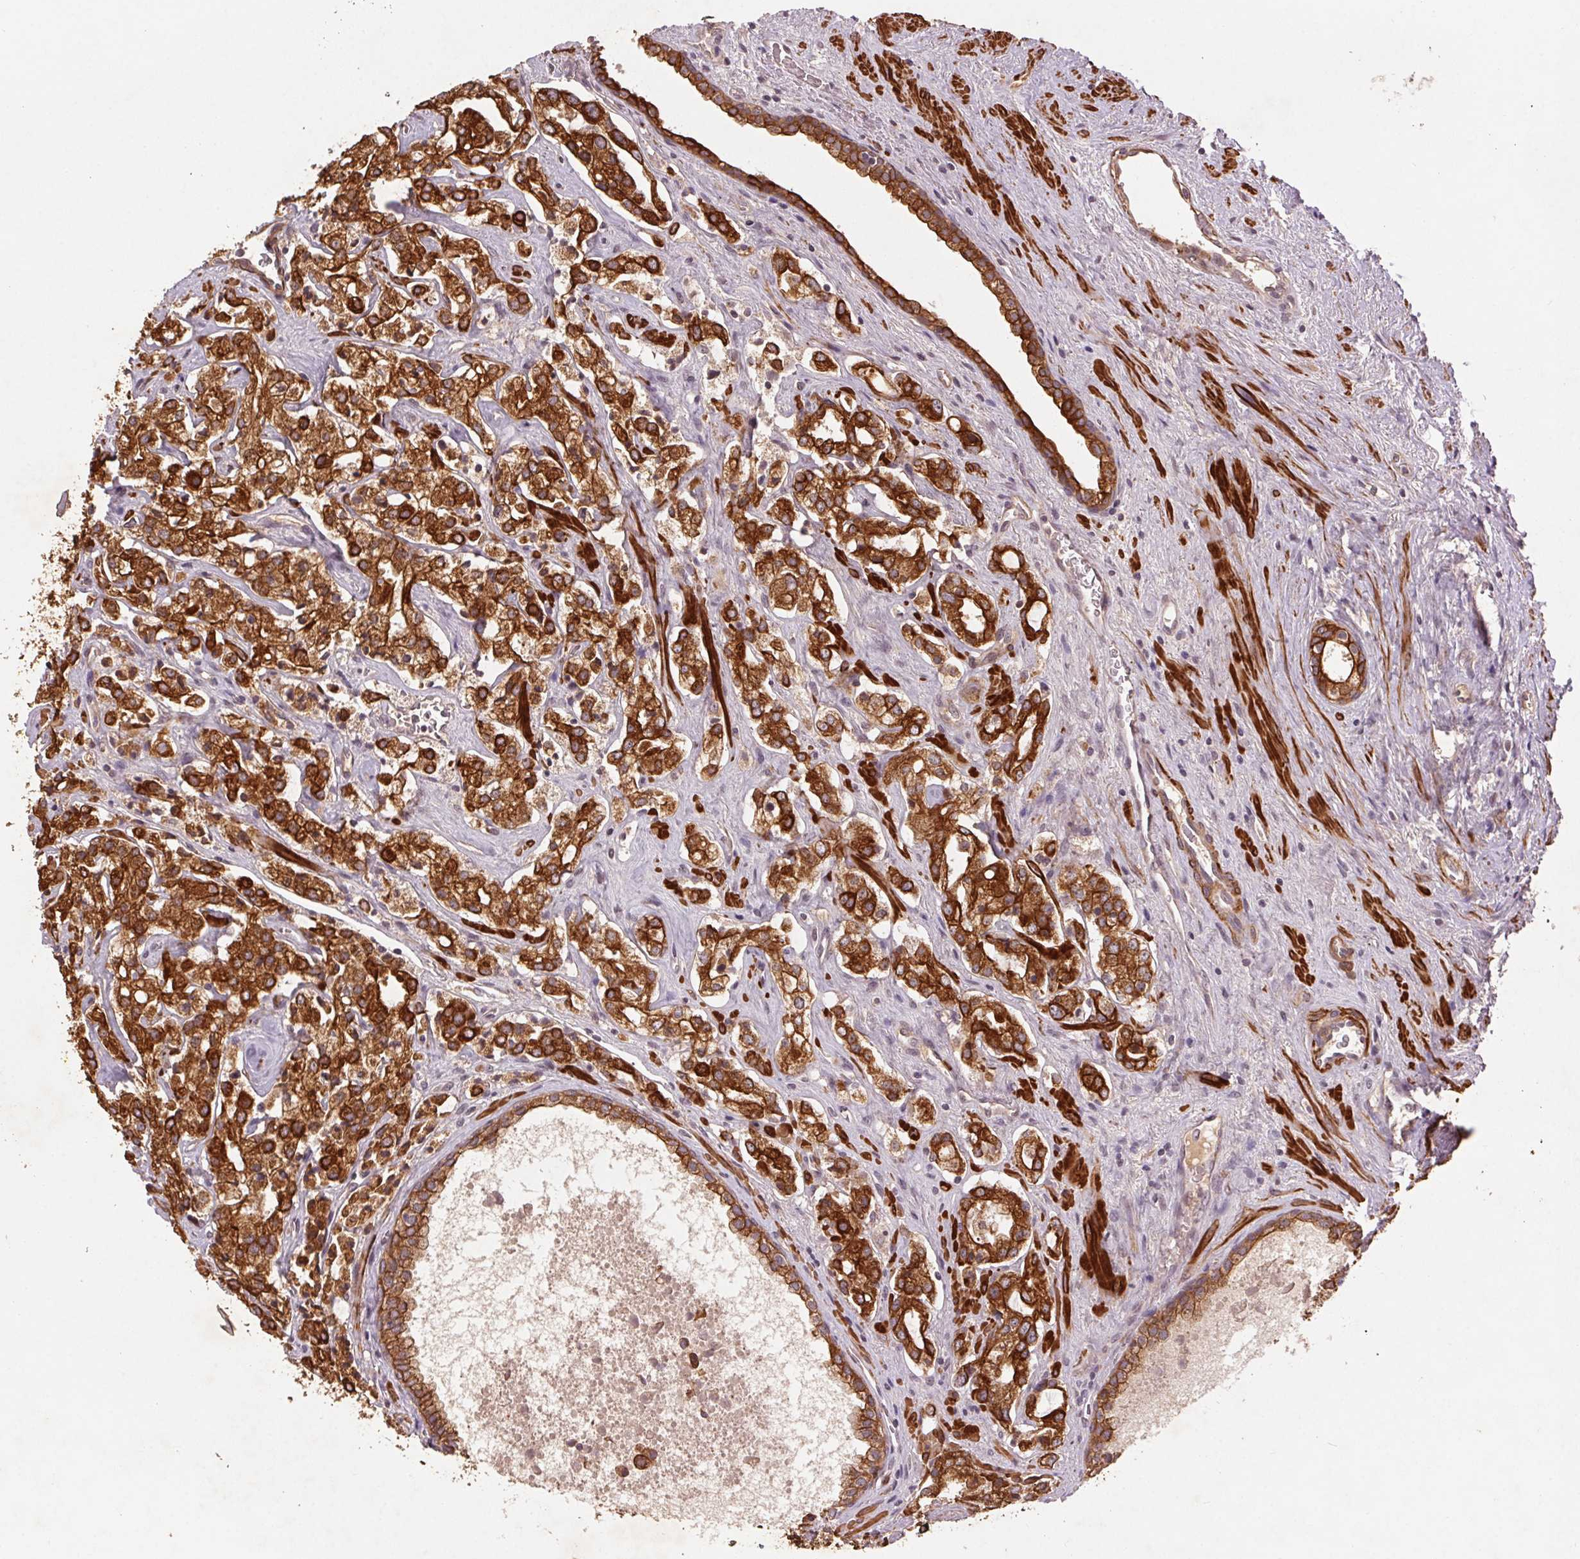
{"staining": {"intensity": "strong", "quantity": ">75%", "location": "cytoplasmic/membranous"}, "tissue": "prostate cancer", "cell_type": "Tumor cells", "image_type": "cancer", "snomed": [{"axis": "morphology", "description": "Adenocarcinoma, NOS"}, {"axis": "topography", "description": "Prostate"}], "caption": "The histopathology image shows a brown stain indicating the presence of a protein in the cytoplasmic/membranous of tumor cells in prostate adenocarcinoma.", "gene": "SMLR1", "patient": {"sex": "male", "age": 66}}